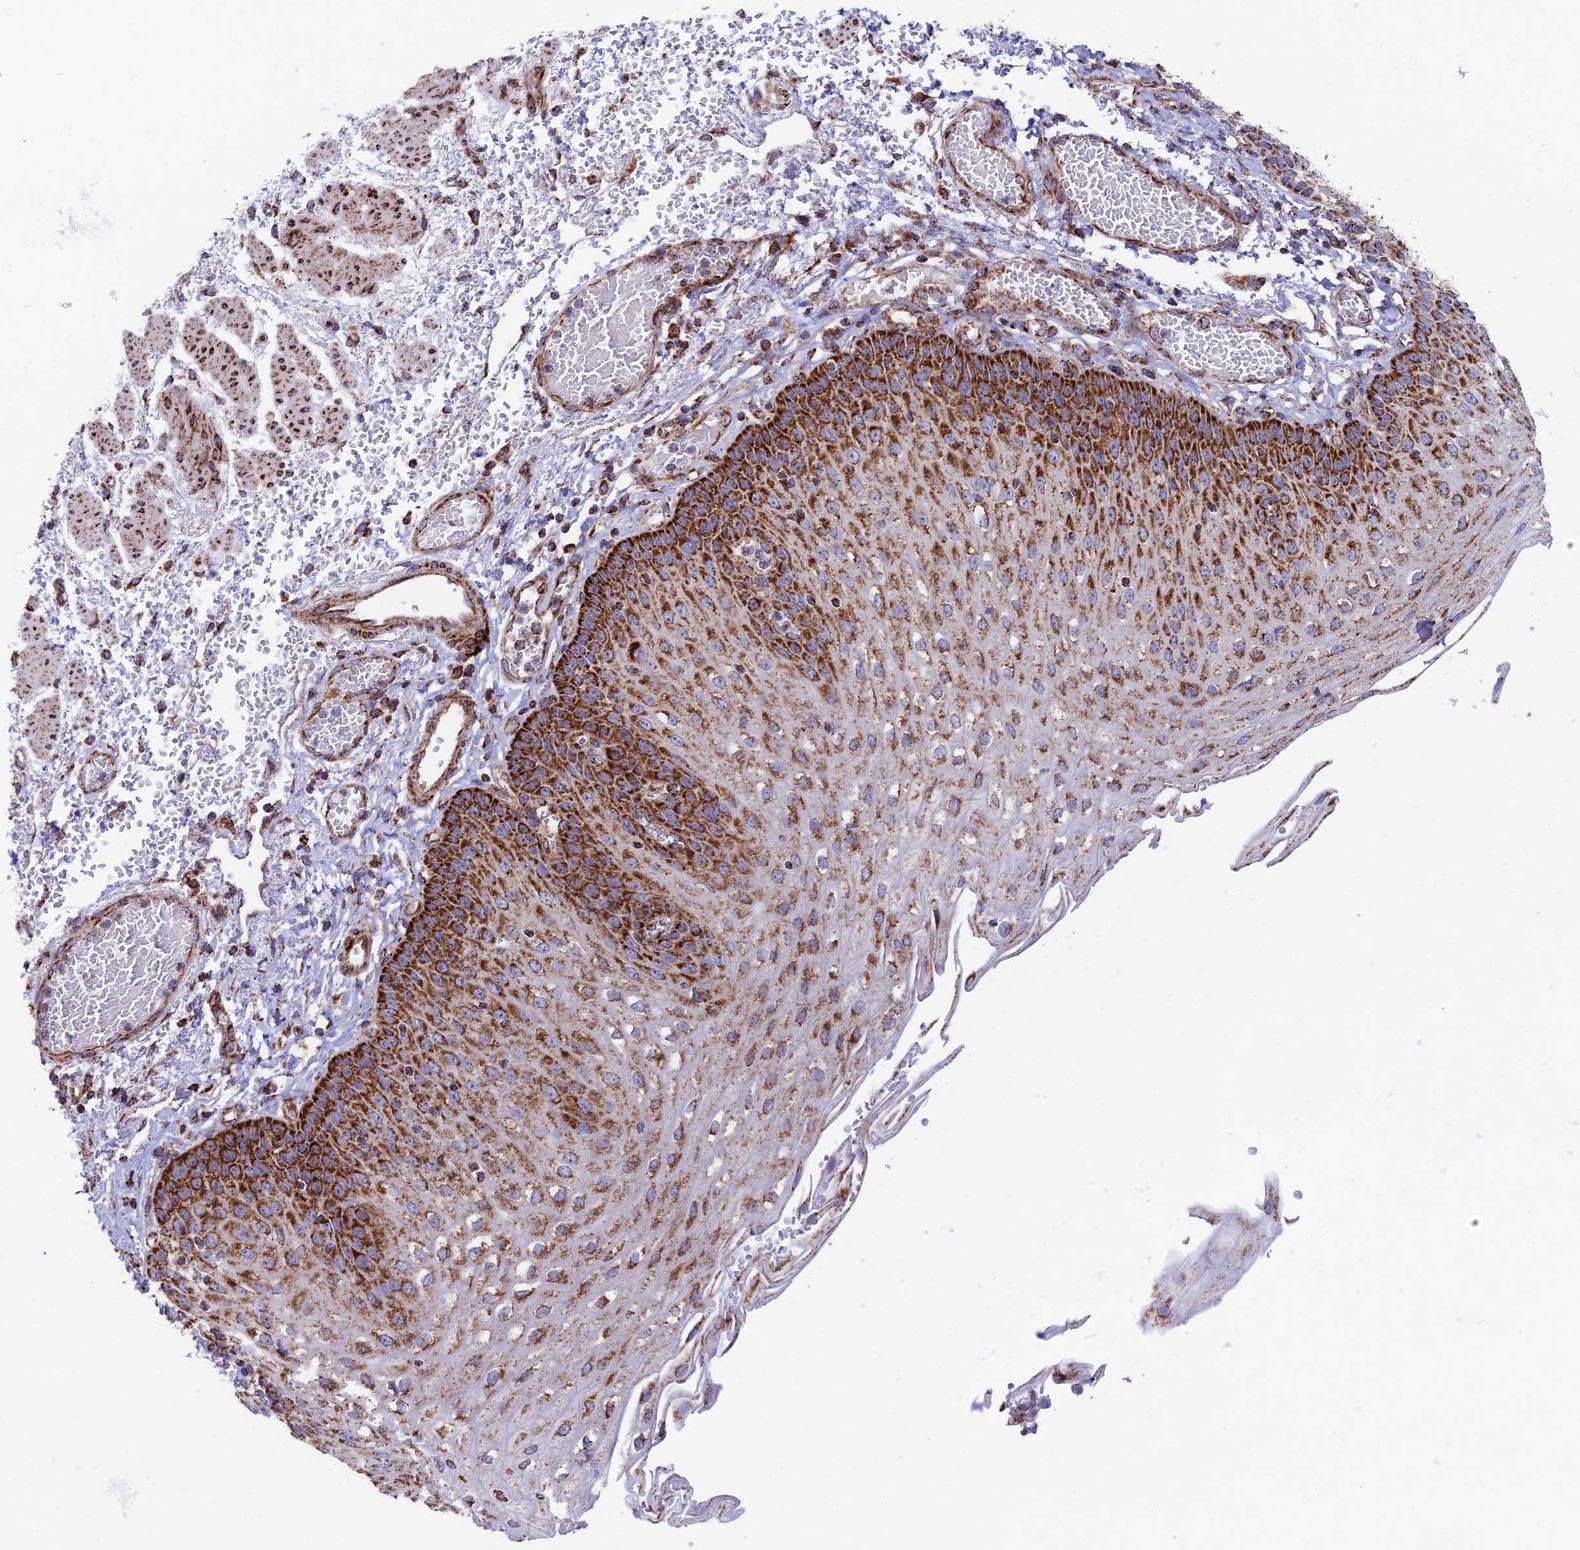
{"staining": {"intensity": "strong", "quantity": "25%-75%", "location": "cytoplasmic/membranous"}, "tissue": "esophagus", "cell_type": "Squamous epithelial cells", "image_type": "normal", "snomed": [{"axis": "morphology", "description": "Normal tissue, NOS"}, {"axis": "topography", "description": "Esophagus"}], "caption": "Protein expression analysis of benign human esophagus reveals strong cytoplasmic/membranous staining in about 25%-75% of squamous epithelial cells. Nuclei are stained in blue.", "gene": "CHCHD3", "patient": {"sex": "male", "age": 81}}